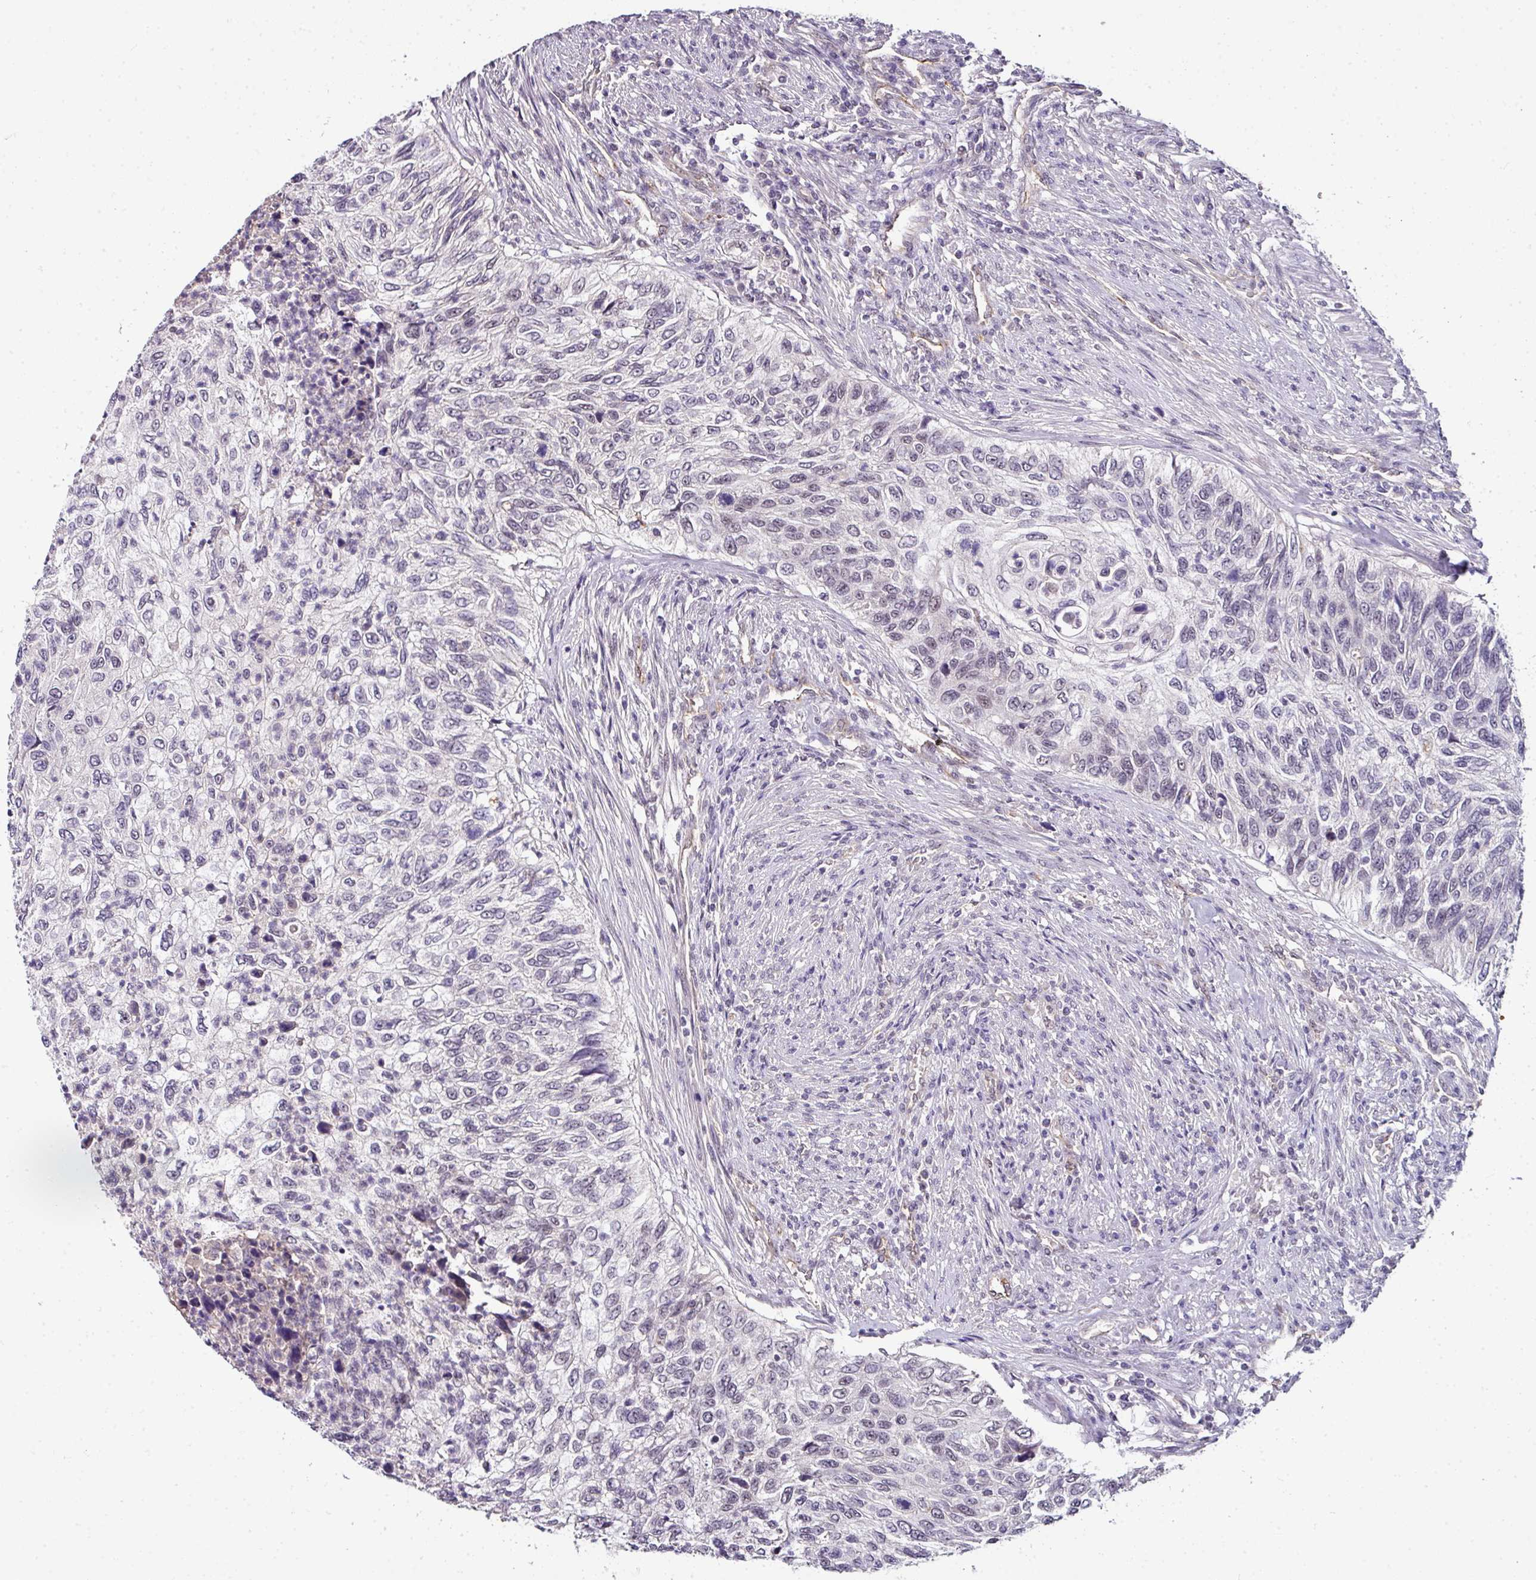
{"staining": {"intensity": "negative", "quantity": "none", "location": "none"}, "tissue": "urothelial cancer", "cell_type": "Tumor cells", "image_type": "cancer", "snomed": [{"axis": "morphology", "description": "Urothelial carcinoma, High grade"}, {"axis": "topography", "description": "Urinary bladder"}], "caption": "The image displays no significant positivity in tumor cells of urothelial cancer.", "gene": "NAPSA", "patient": {"sex": "female", "age": 60}}